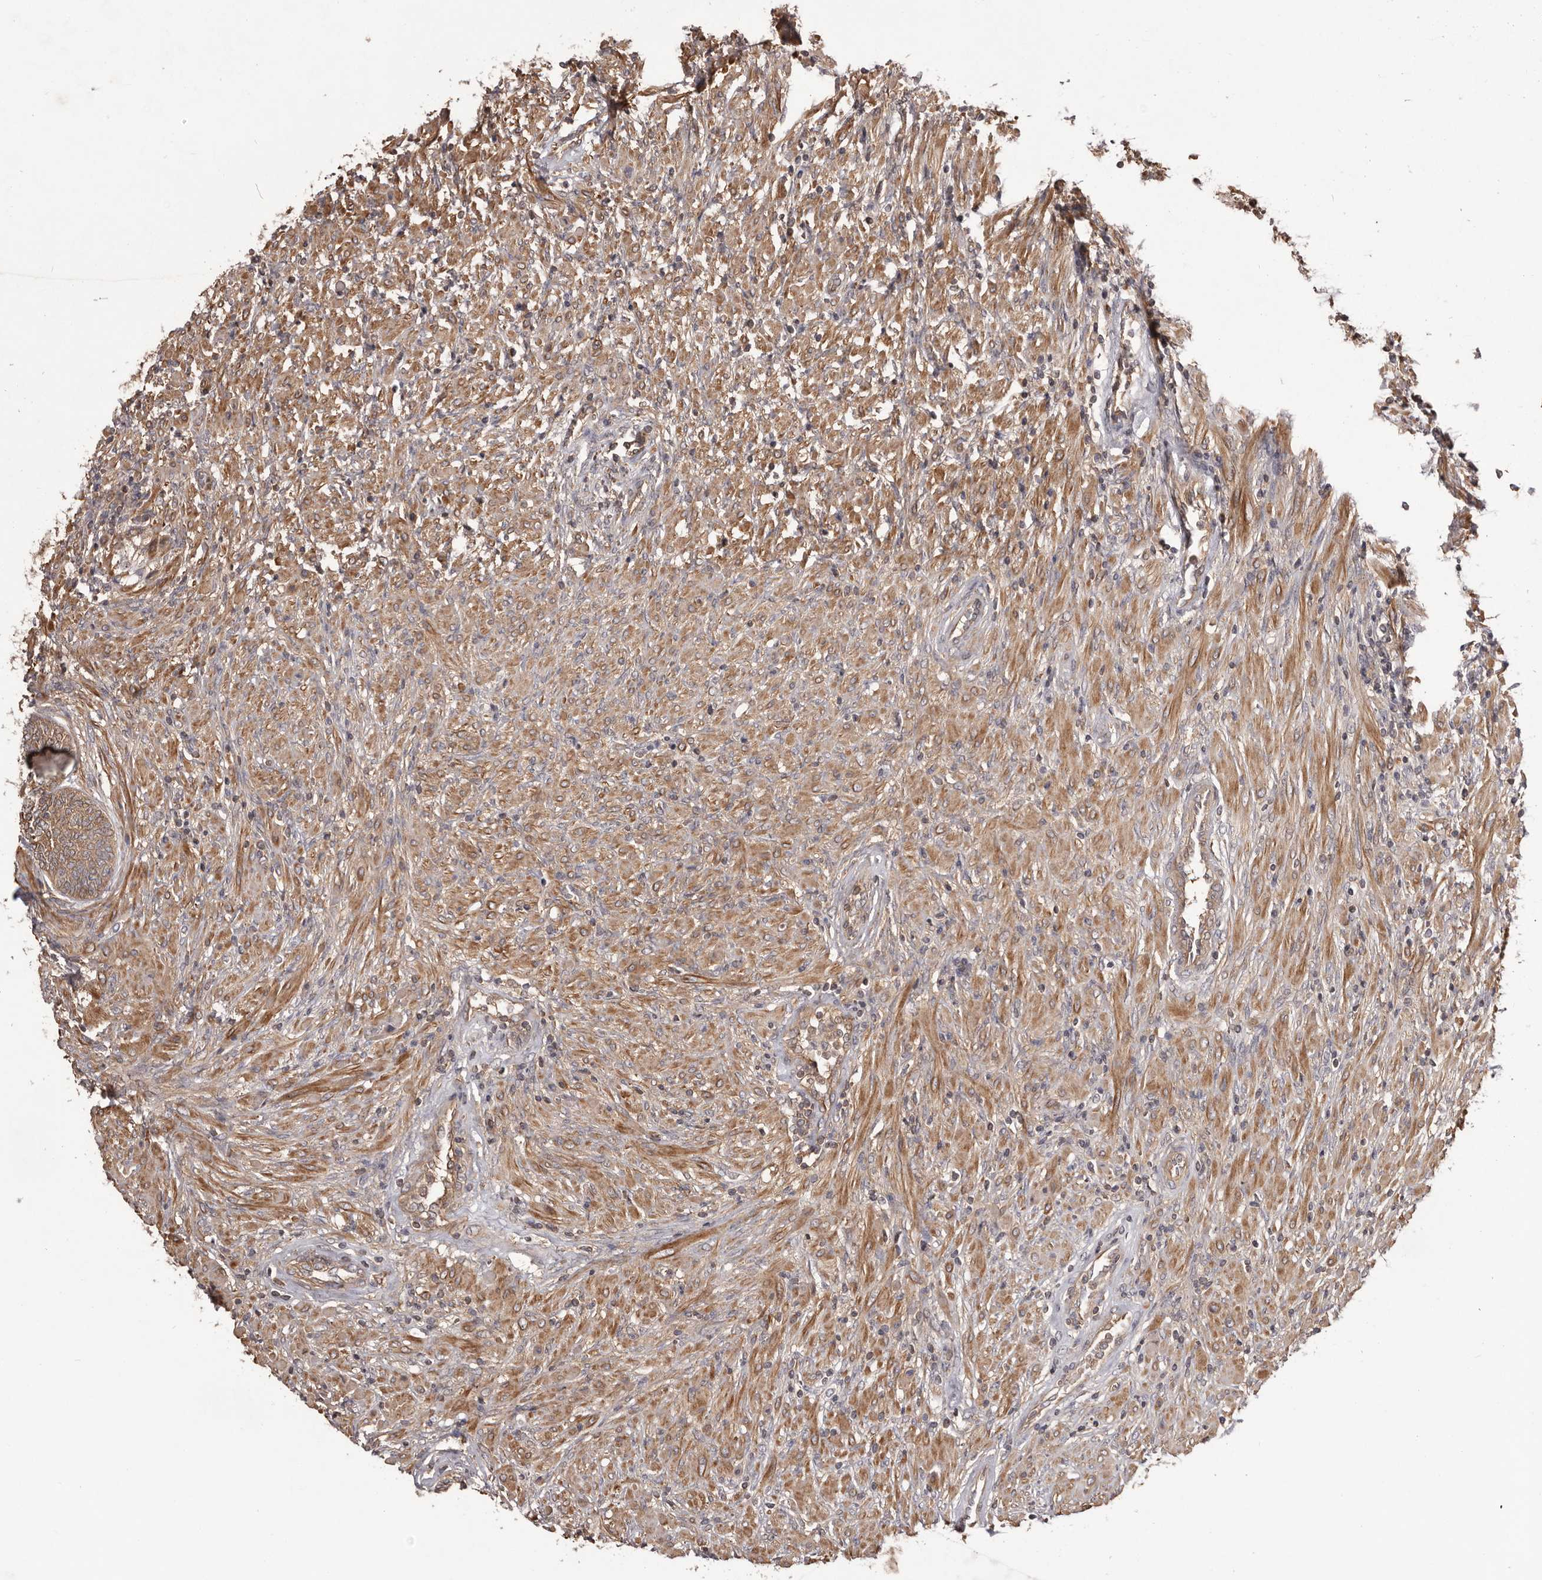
{"staining": {"intensity": "weak", "quantity": "25%-75%", "location": "cytoplasmic/membranous"}, "tissue": "prostate", "cell_type": "Glandular cells", "image_type": "normal", "snomed": [{"axis": "morphology", "description": "Normal tissue, NOS"}, {"axis": "topography", "description": "Prostate"}], "caption": "A micrograph of human prostate stained for a protein demonstrates weak cytoplasmic/membranous brown staining in glandular cells. (DAB (3,3'-diaminobenzidine) IHC, brown staining for protein, blue staining for nuclei).", "gene": "NFKBIA", "patient": {"sex": "male", "age": 76}}